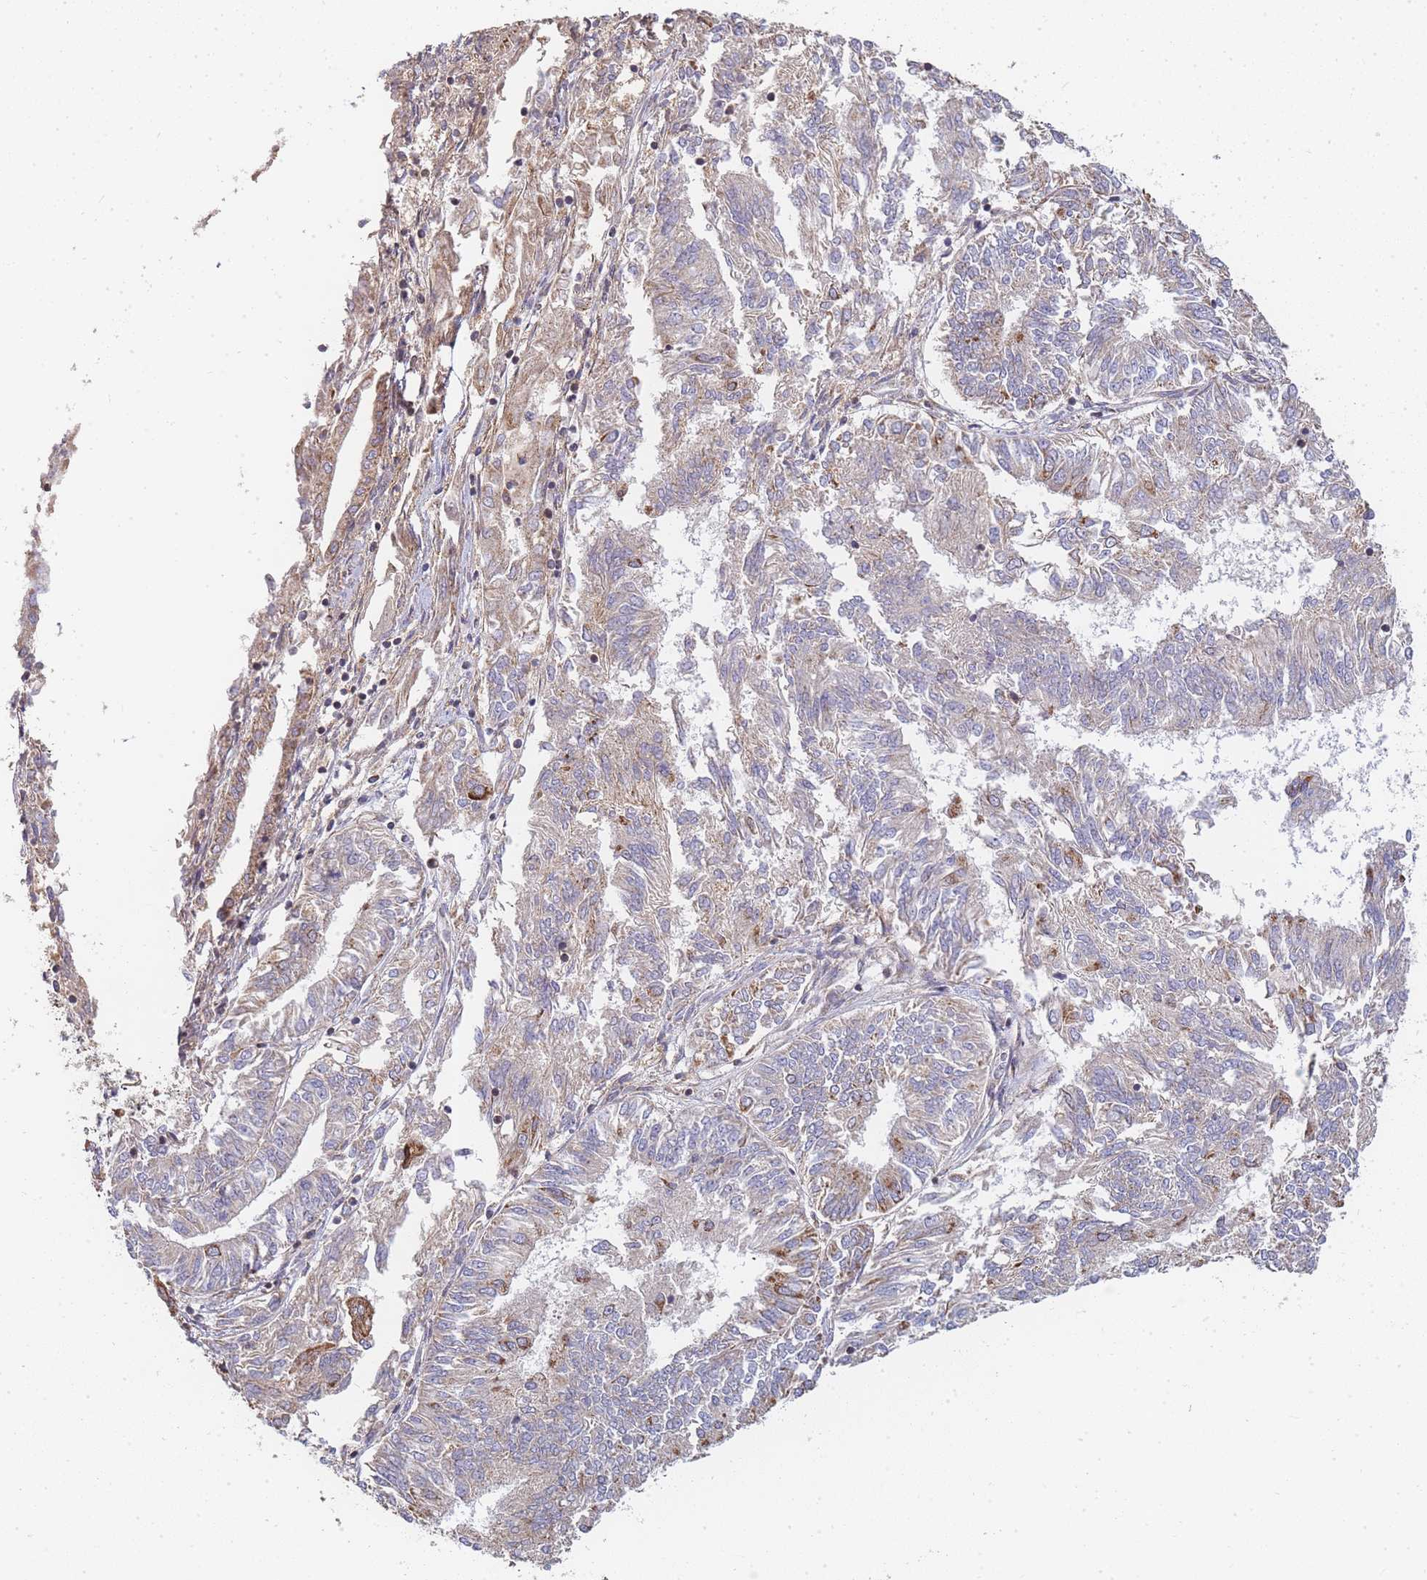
{"staining": {"intensity": "weak", "quantity": "<25%", "location": "cytoplasmic/membranous"}, "tissue": "endometrial cancer", "cell_type": "Tumor cells", "image_type": "cancer", "snomed": [{"axis": "morphology", "description": "Adenocarcinoma, NOS"}, {"axis": "topography", "description": "Endometrium"}], "caption": "Protein analysis of endometrial adenocarcinoma reveals no significant positivity in tumor cells.", "gene": "ADCY9", "patient": {"sex": "female", "age": 58}}